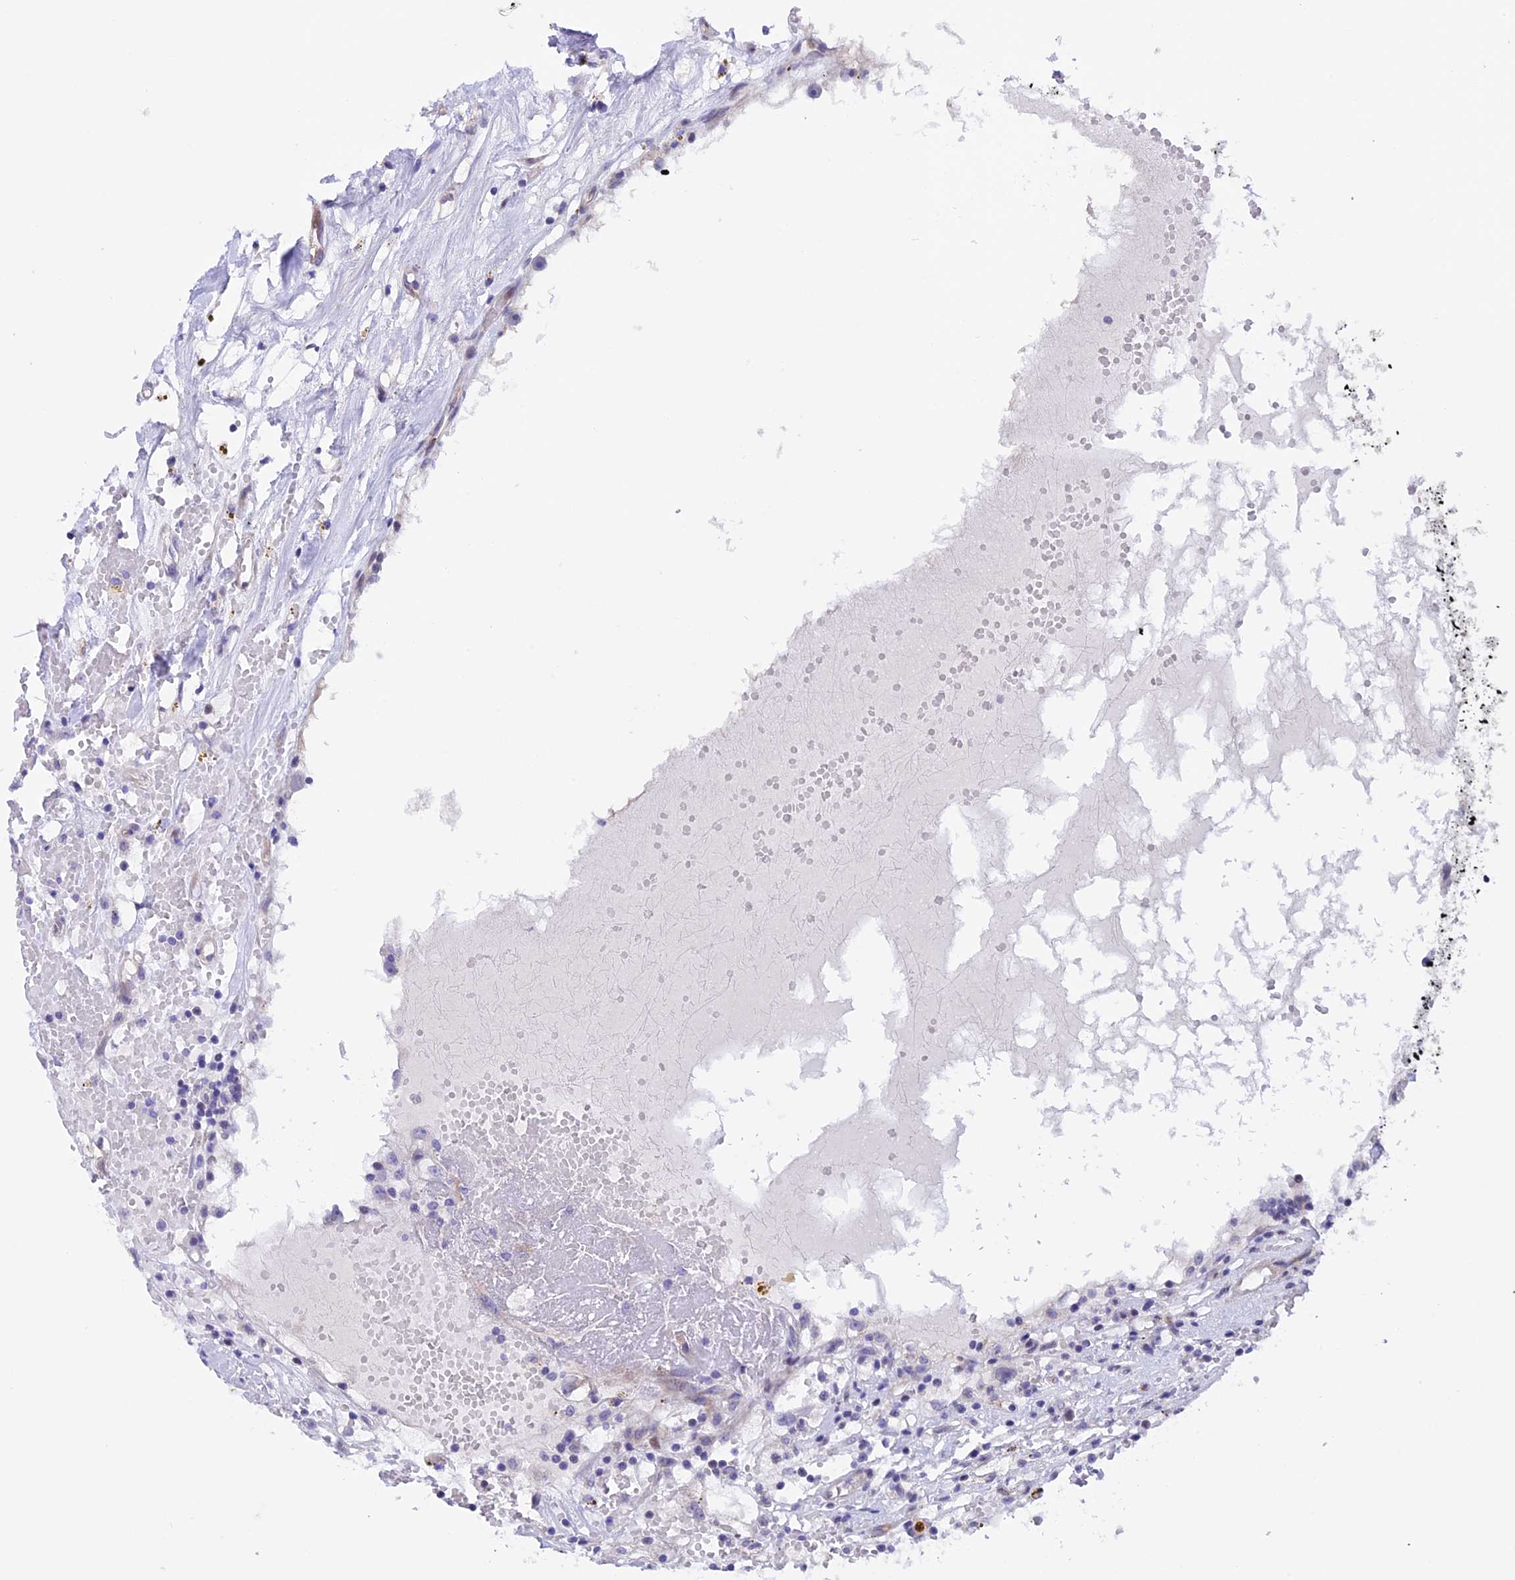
{"staining": {"intensity": "negative", "quantity": "none", "location": "none"}, "tissue": "renal cancer", "cell_type": "Tumor cells", "image_type": "cancer", "snomed": [{"axis": "morphology", "description": "Adenocarcinoma, NOS"}, {"axis": "topography", "description": "Kidney"}], "caption": "Human renal cancer (adenocarcinoma) stained for a protein using IHC displays no expression in tumor cells.", "gene": "TMEM171", "patient": {"sex": "male", "age": 56}}